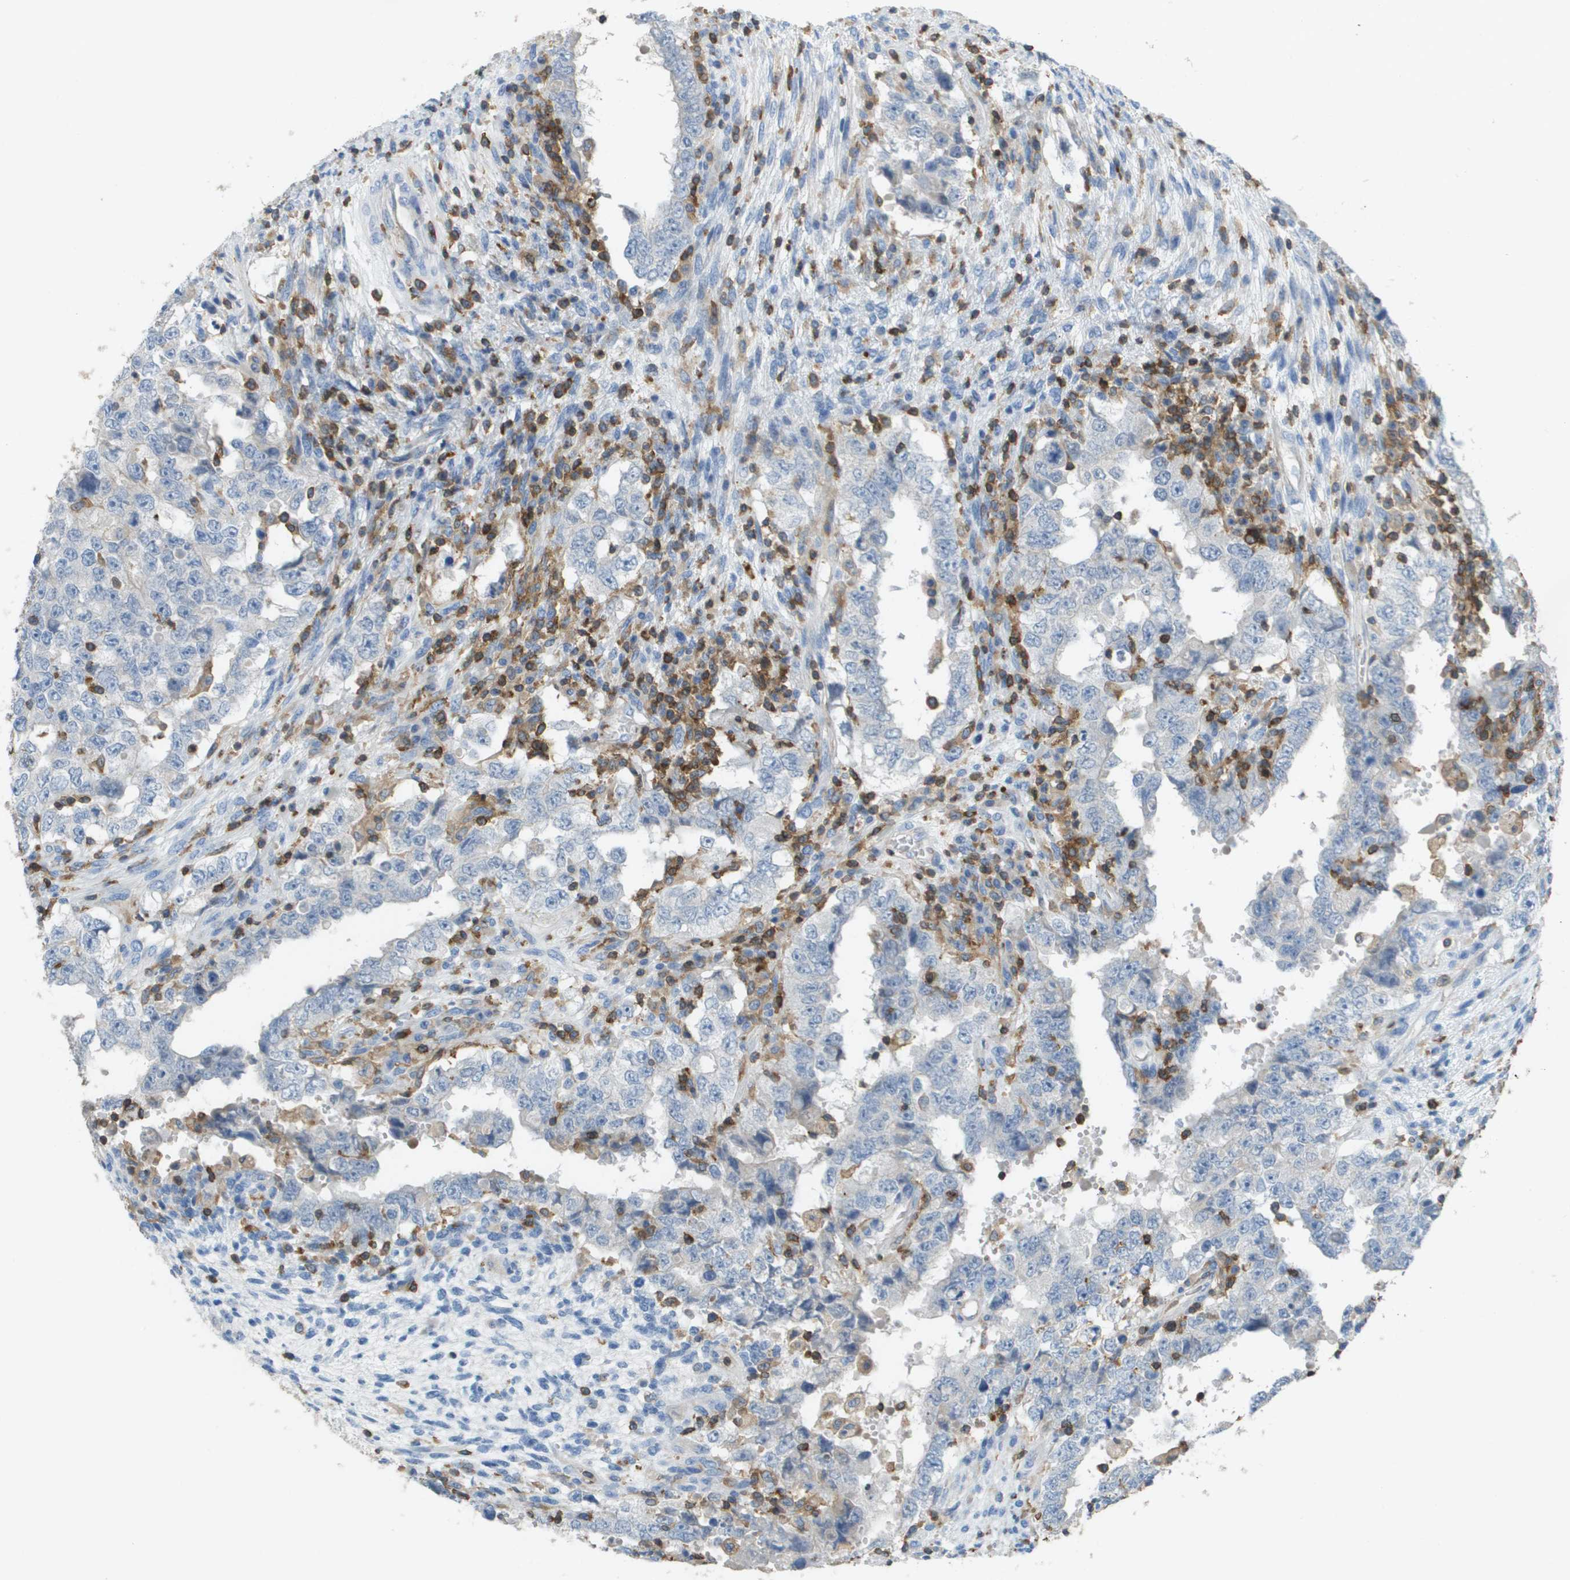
{"staining": {"intensity": "negative", "quantity": "none", "location": "none"}, "tissue": "testis cancer", "cell_type": "Tumor cells", "image_type": "cancer", "snomed": [{"axis": "morphology", "description": "Carcinoma, Embryonal, NOS"}, {"axis": "topography", "description": "Testis"}], "caption": "The immunohistochemistry (IHC) photomicrograph has no significant positivity in tumor cells of embryonal carcinoma (testis) tissue.", "gene": "APBB1IP", "patient": {"sex": "male", "age": 26}}